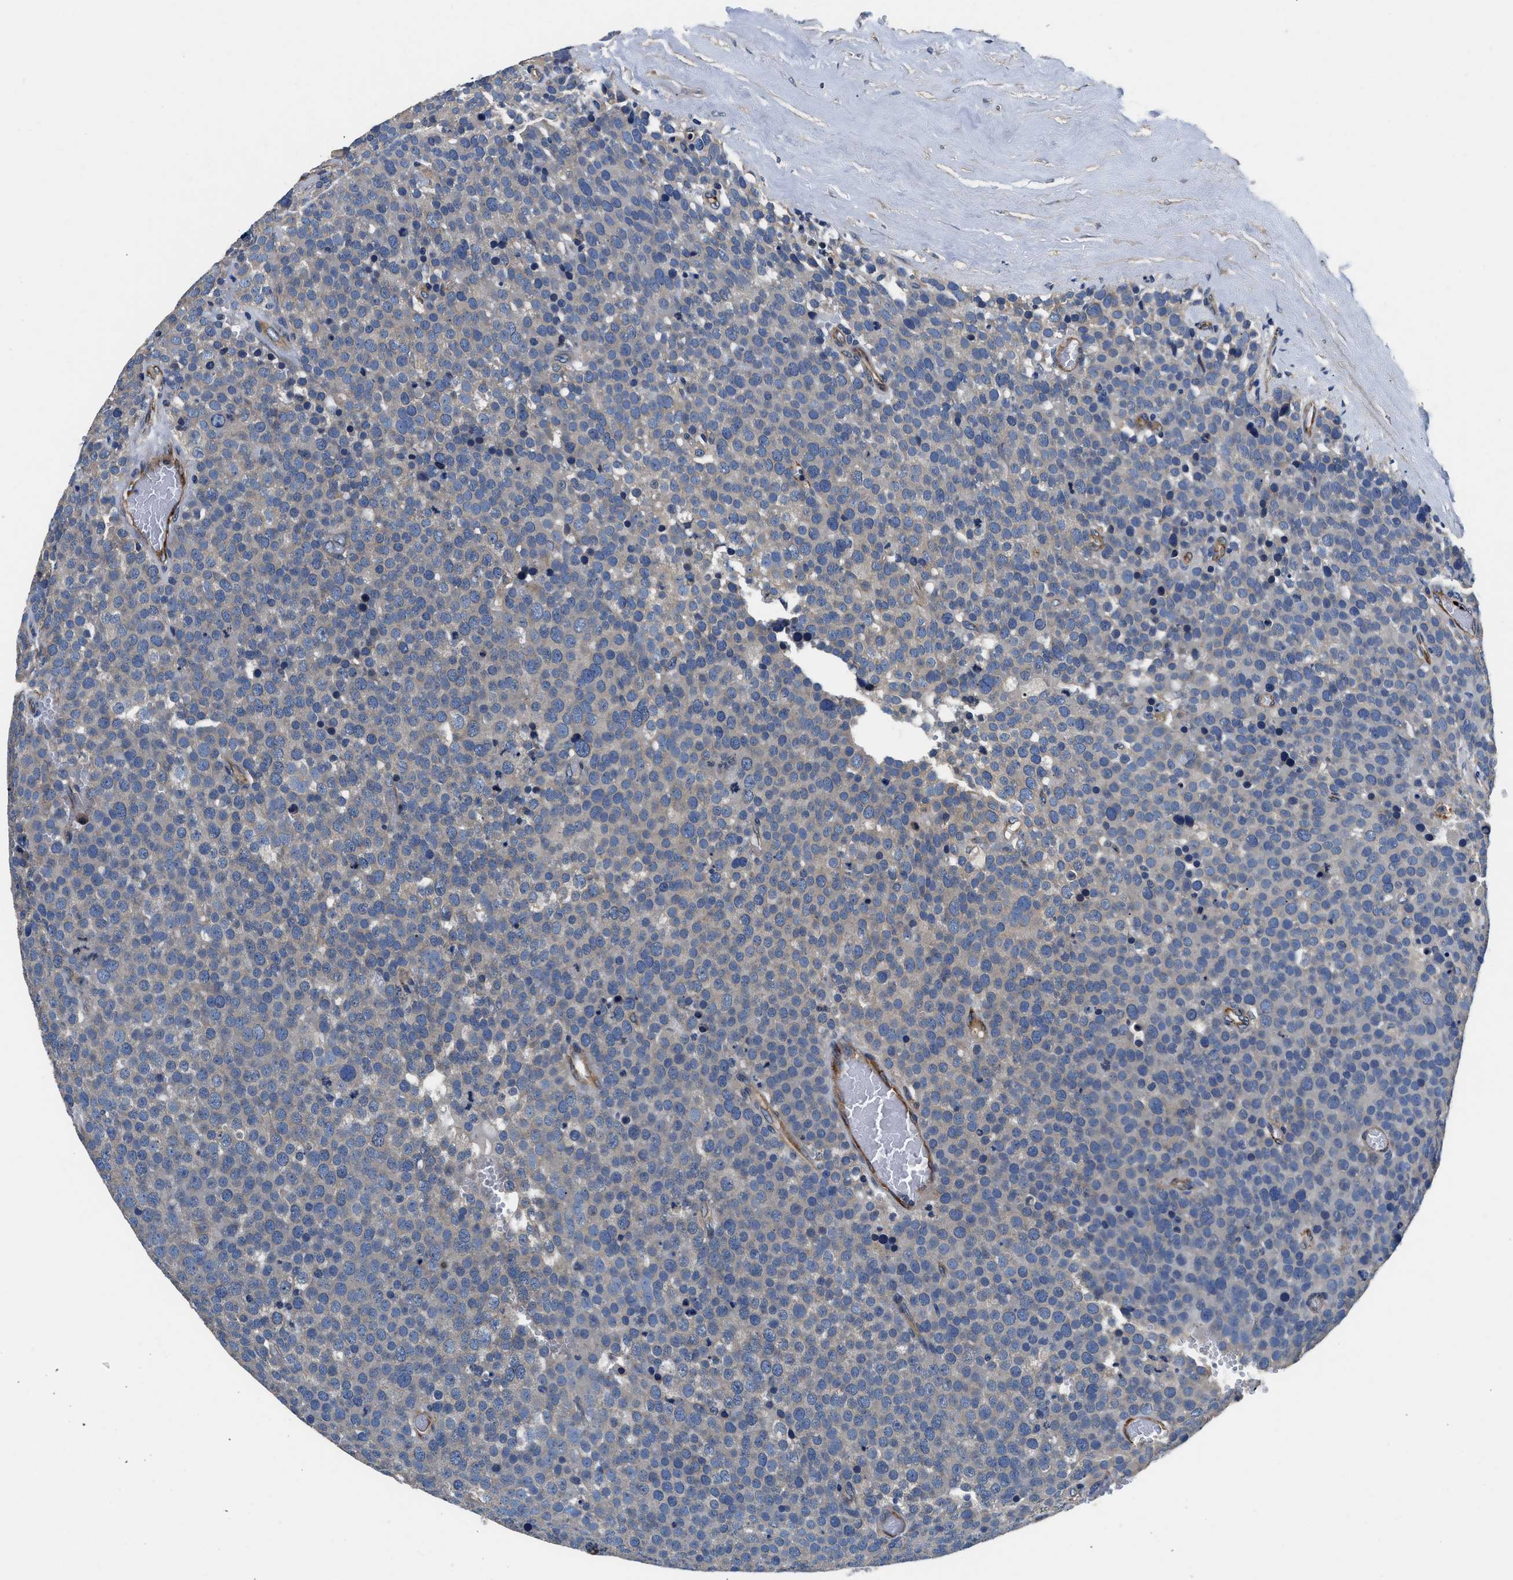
{"staining": {"intensity": "negative", "quantity": "none", "location": "none"}, "tissue": "testis cancer", "cell_type": "Tumor cells", "image_type": "cancer", "snomed": [{"axis": "morphology", "description": "Normal tissue, NOS"}, {"axis": "morphology", "description": "Seminoma, NOS"}, {"axis": "topography", "description": "Testis"}], "caption": "An IHC image of testis seminoma is shown. There is no staining in tumor cells of testis seminoma.", "gene": "DHRS7B", "patient": {"sex": "male", "age": 71}}